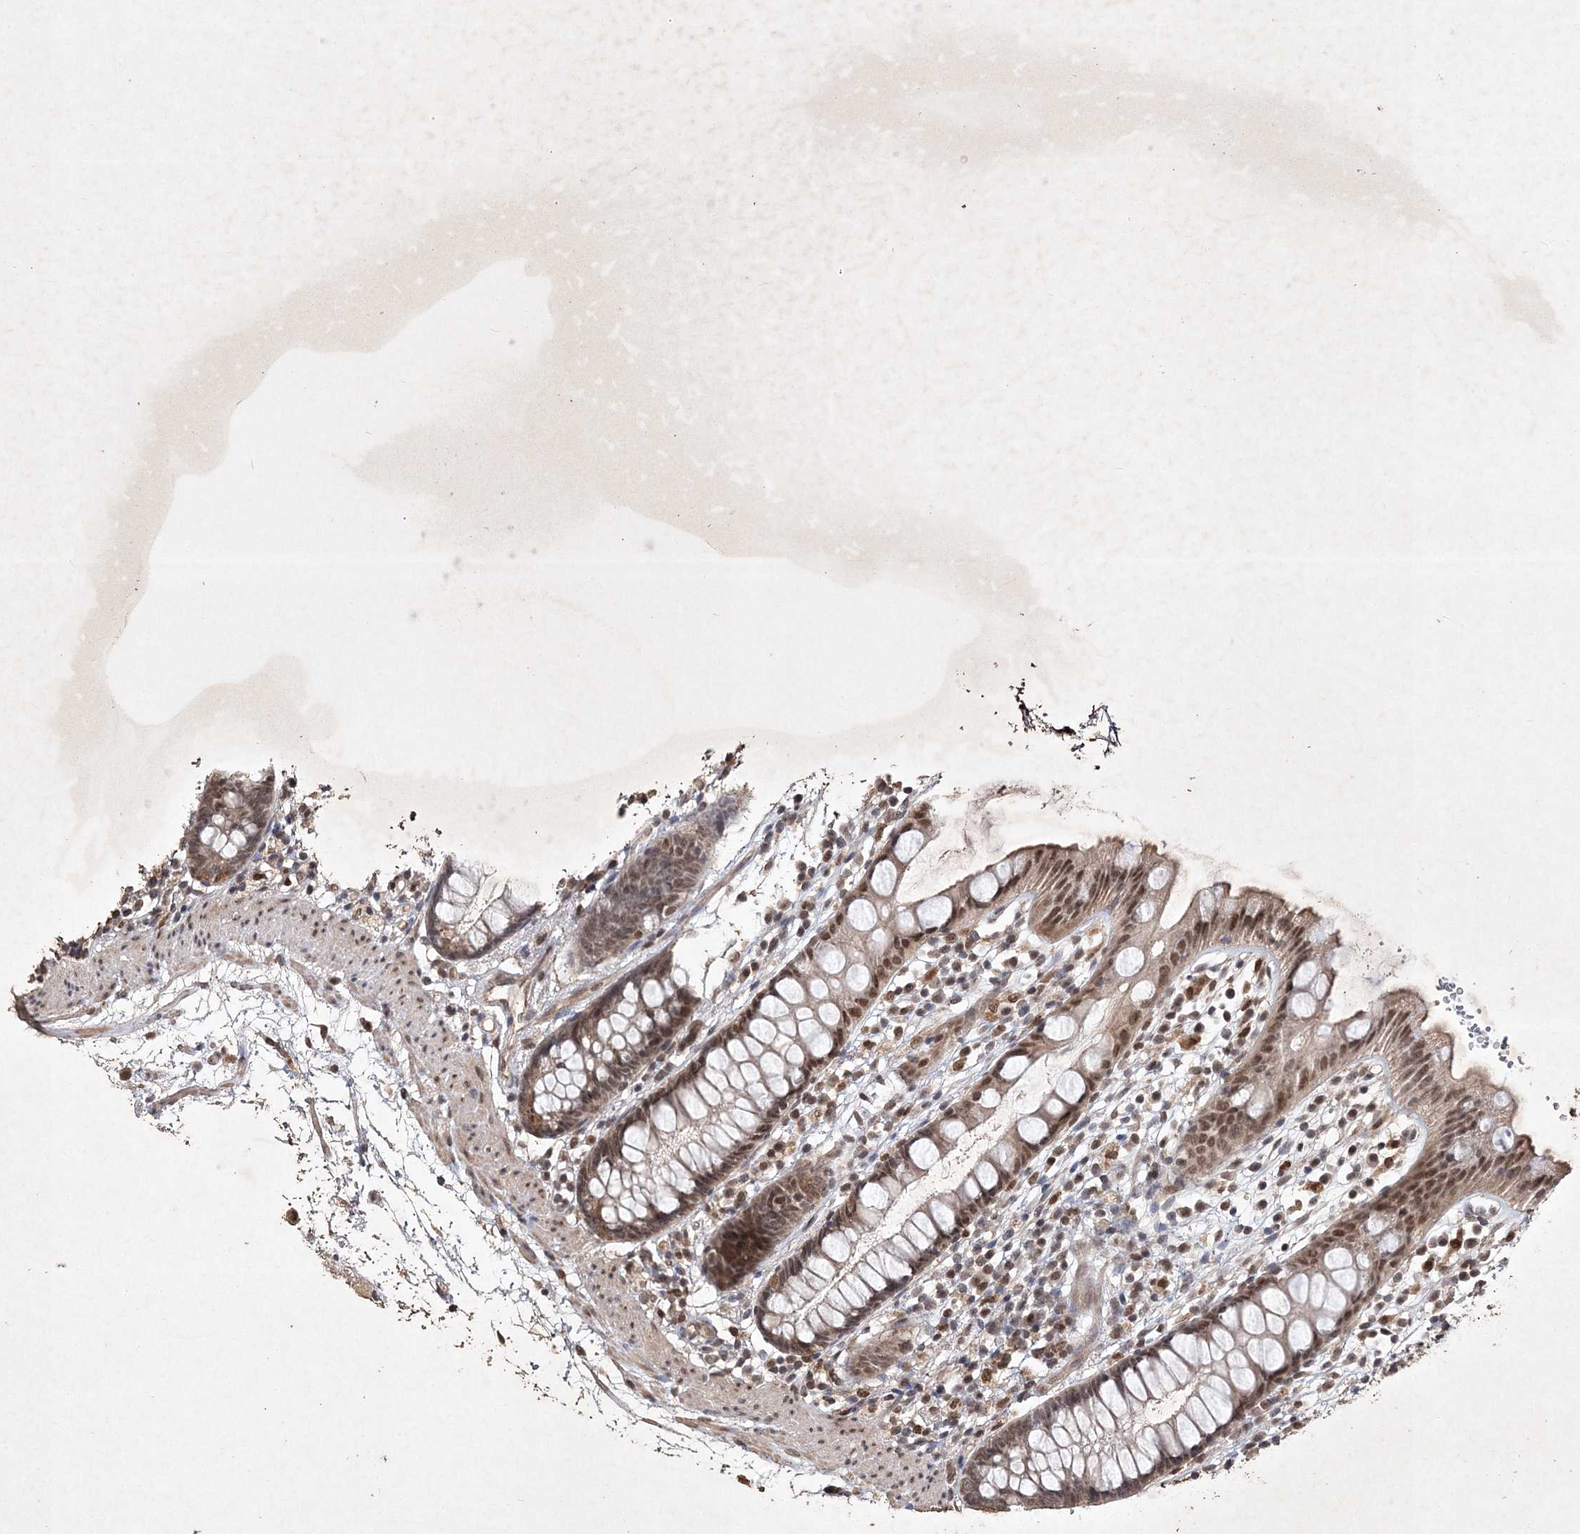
{"staining": {"intensity": "moderate", "quantity": ">75%", "location": "nuclear"}, "tissue": "rectum", "cell_type": "Glandular cells", "image_type": "normal", "snomed": [{"axis": "morphology", "description": "Normal tissue, NOS"}, {"axis": "topography", "description": "Rectum"}], "caption": "Rectum stained for a protein exhibits moderate nuclear positivity in glandular cells. Using DAB (brown) and hematoxylin (blue) stains, captured at high magnification using brightfield microscopy.", "gene": "C3orf38", "patient": {"sex": "female", "age": 65}}